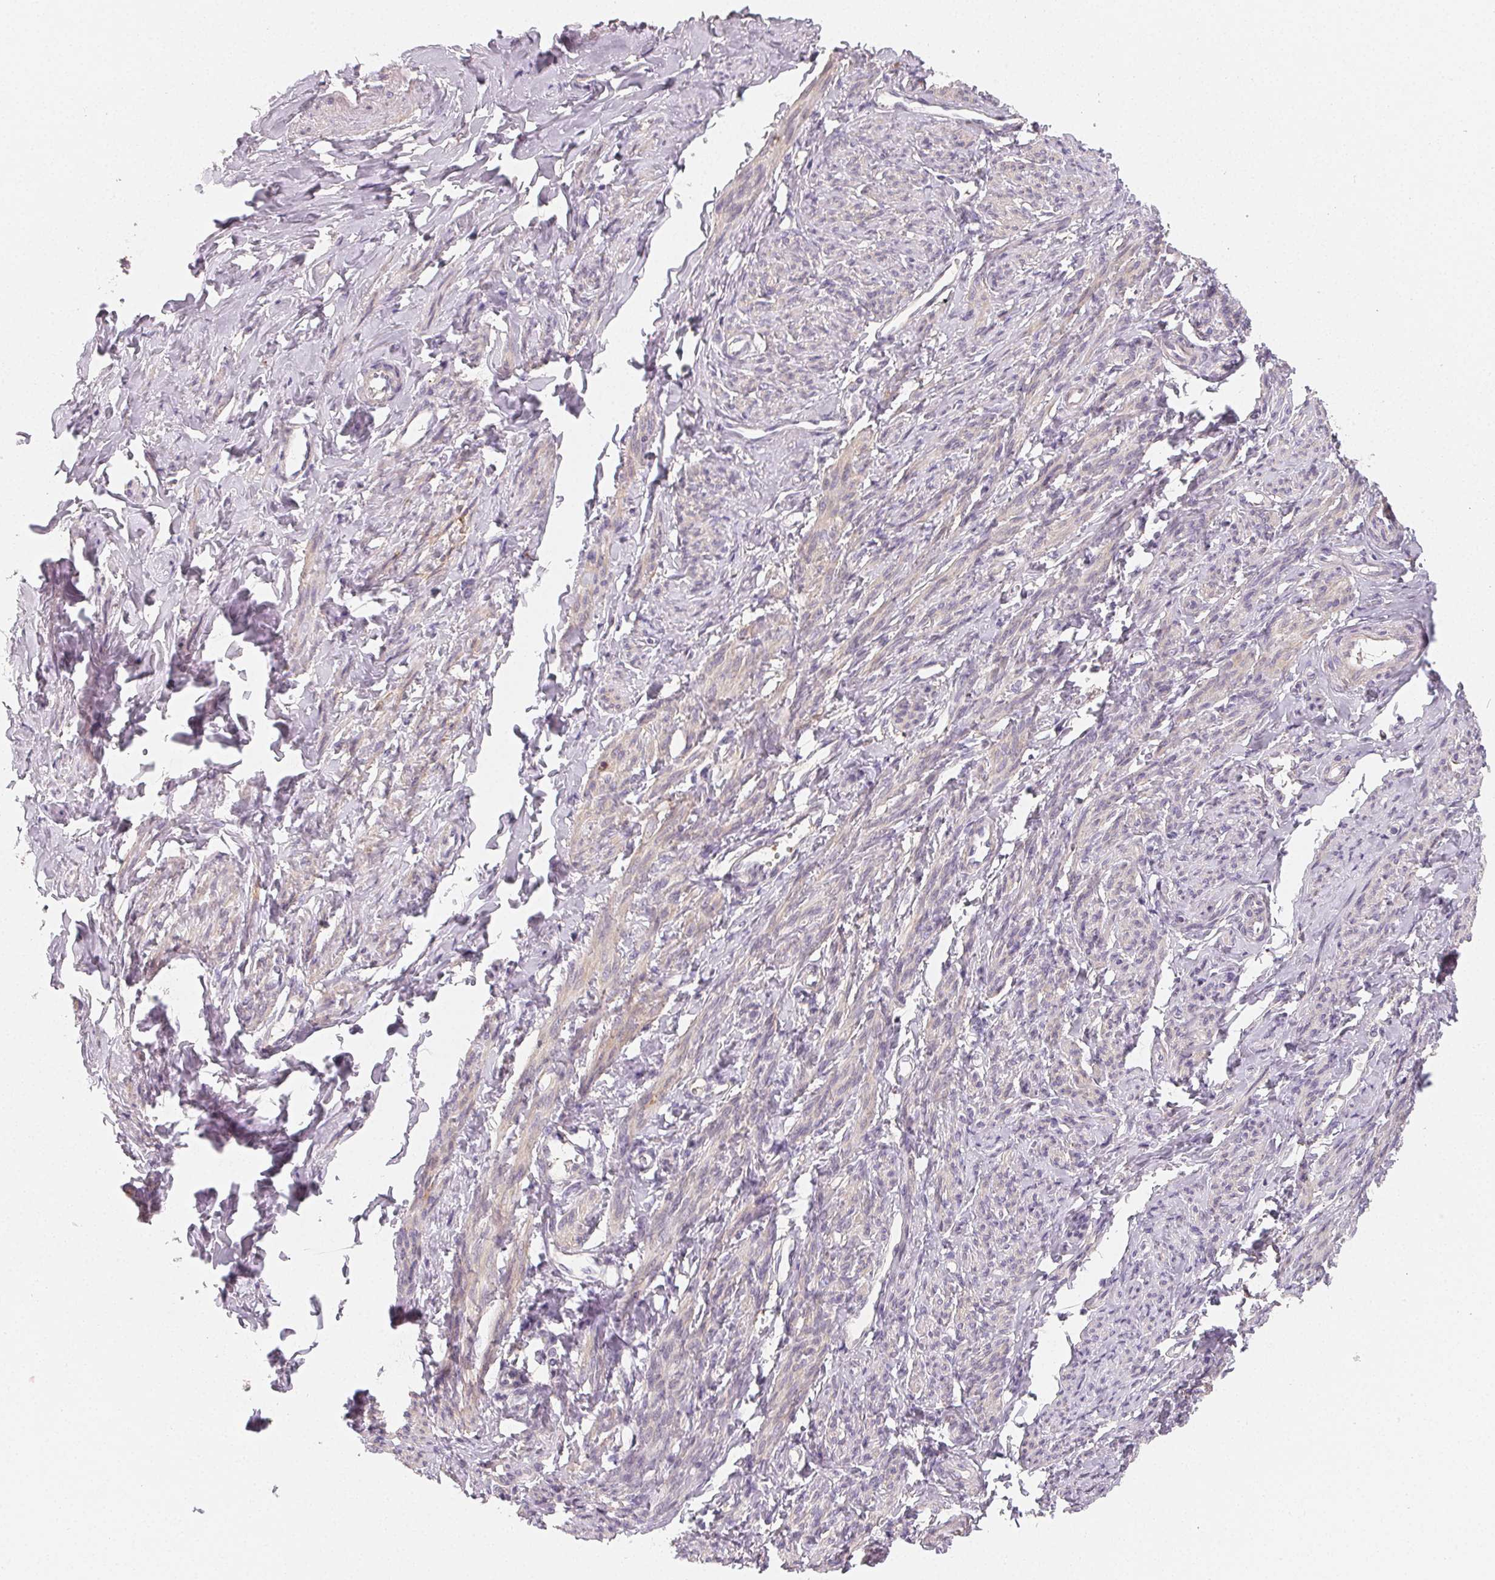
{"staining": {"intensity": "weak", "quantity": "25%-75%", "location": "cytoplasmic/membranous"}, "tissue": "smooth muscle", "cell_type": "Smooth muscle cells", "image_type": "normal", "snomed": [{"axis": "morphology", "description": "Normal tissue, NOS"}, {"axis": "topography", "description": "Smooth muscle"}], "caption": "This micrograph shows immunohistochemistry (IHC) staining of unremarkable human smooth muscle, with low weak cytoplasmic/membranous positivity in about 25%-75% of smooth muscle cells.", "gene": "LRRC23", "patient": {"sex": "female", "age": 65}}